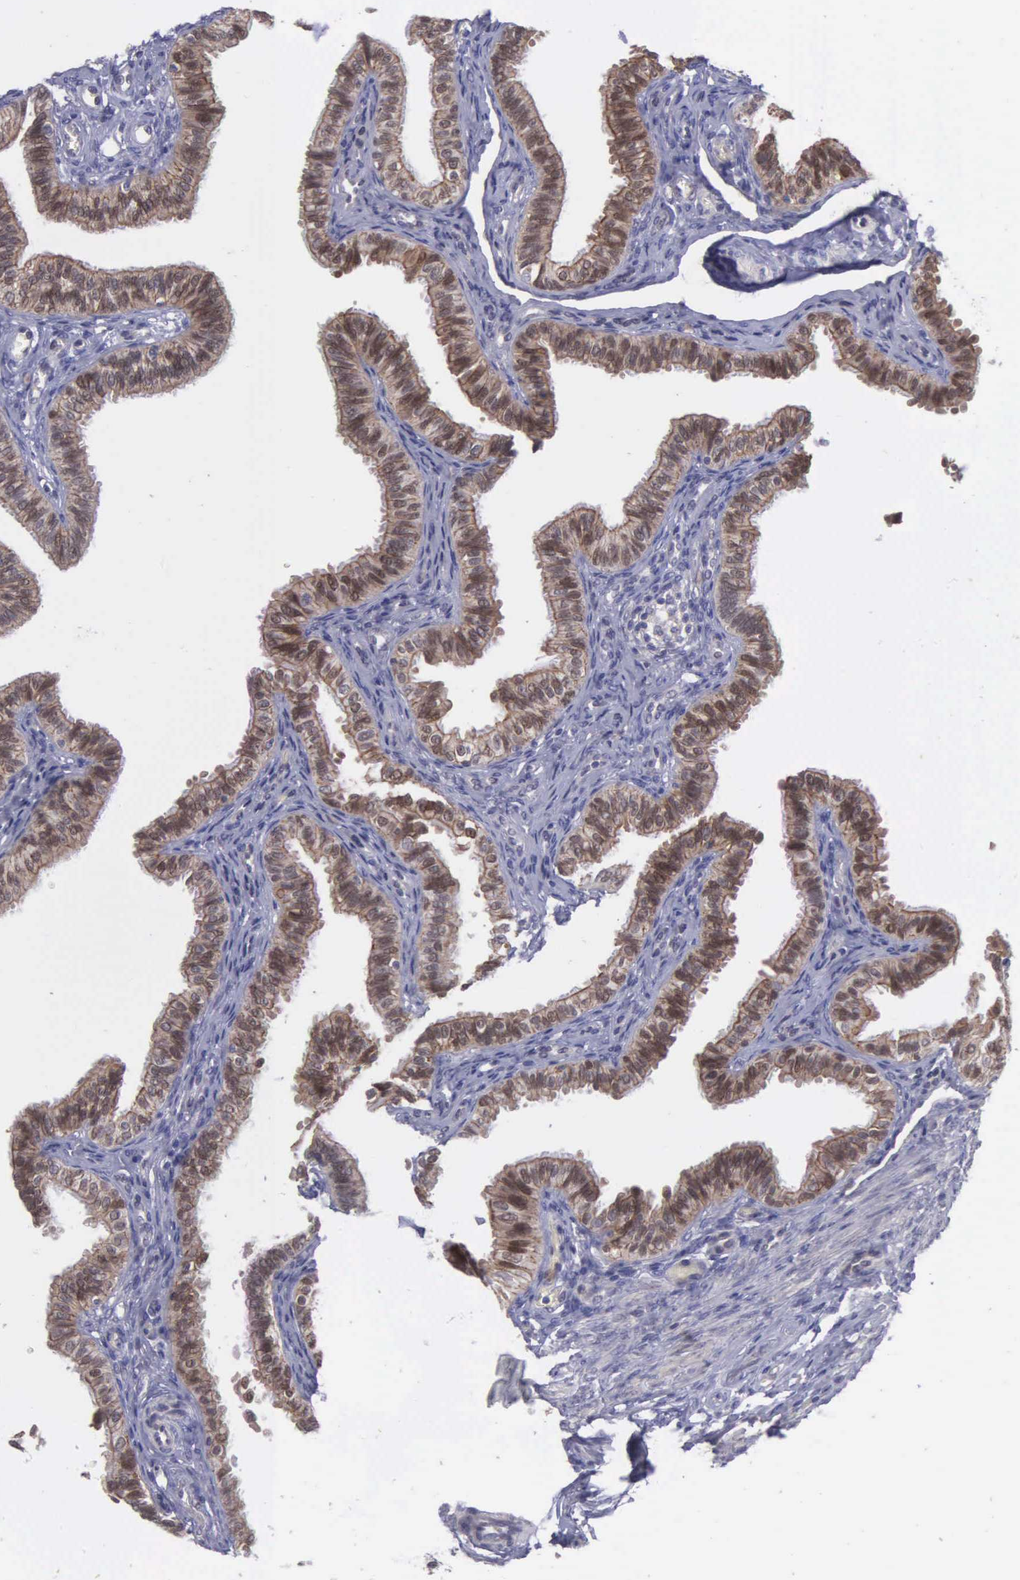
{"staining": {"intensity": "moderate", "quantity": ">75%", "location": "cytoplasmic/membranous"}, "tissue": "fallopian tube", "cell_type": "Glandular cells", "image_type": "normal", "snomed": [{"axis": "morphology", "description": "Normal tissue, NOS"}, {"axis": "topography", "description": "Fallopian tube"}], "caption": "The photomicrograph reveals immunohistochemical staining of benign fallopian tube. There is moderate cytoplasmic/membranous expression is appreciated in about >75% of glandular cells.", "gene": "MICAL3", "patient": {"sex": "female", "age": 42}}